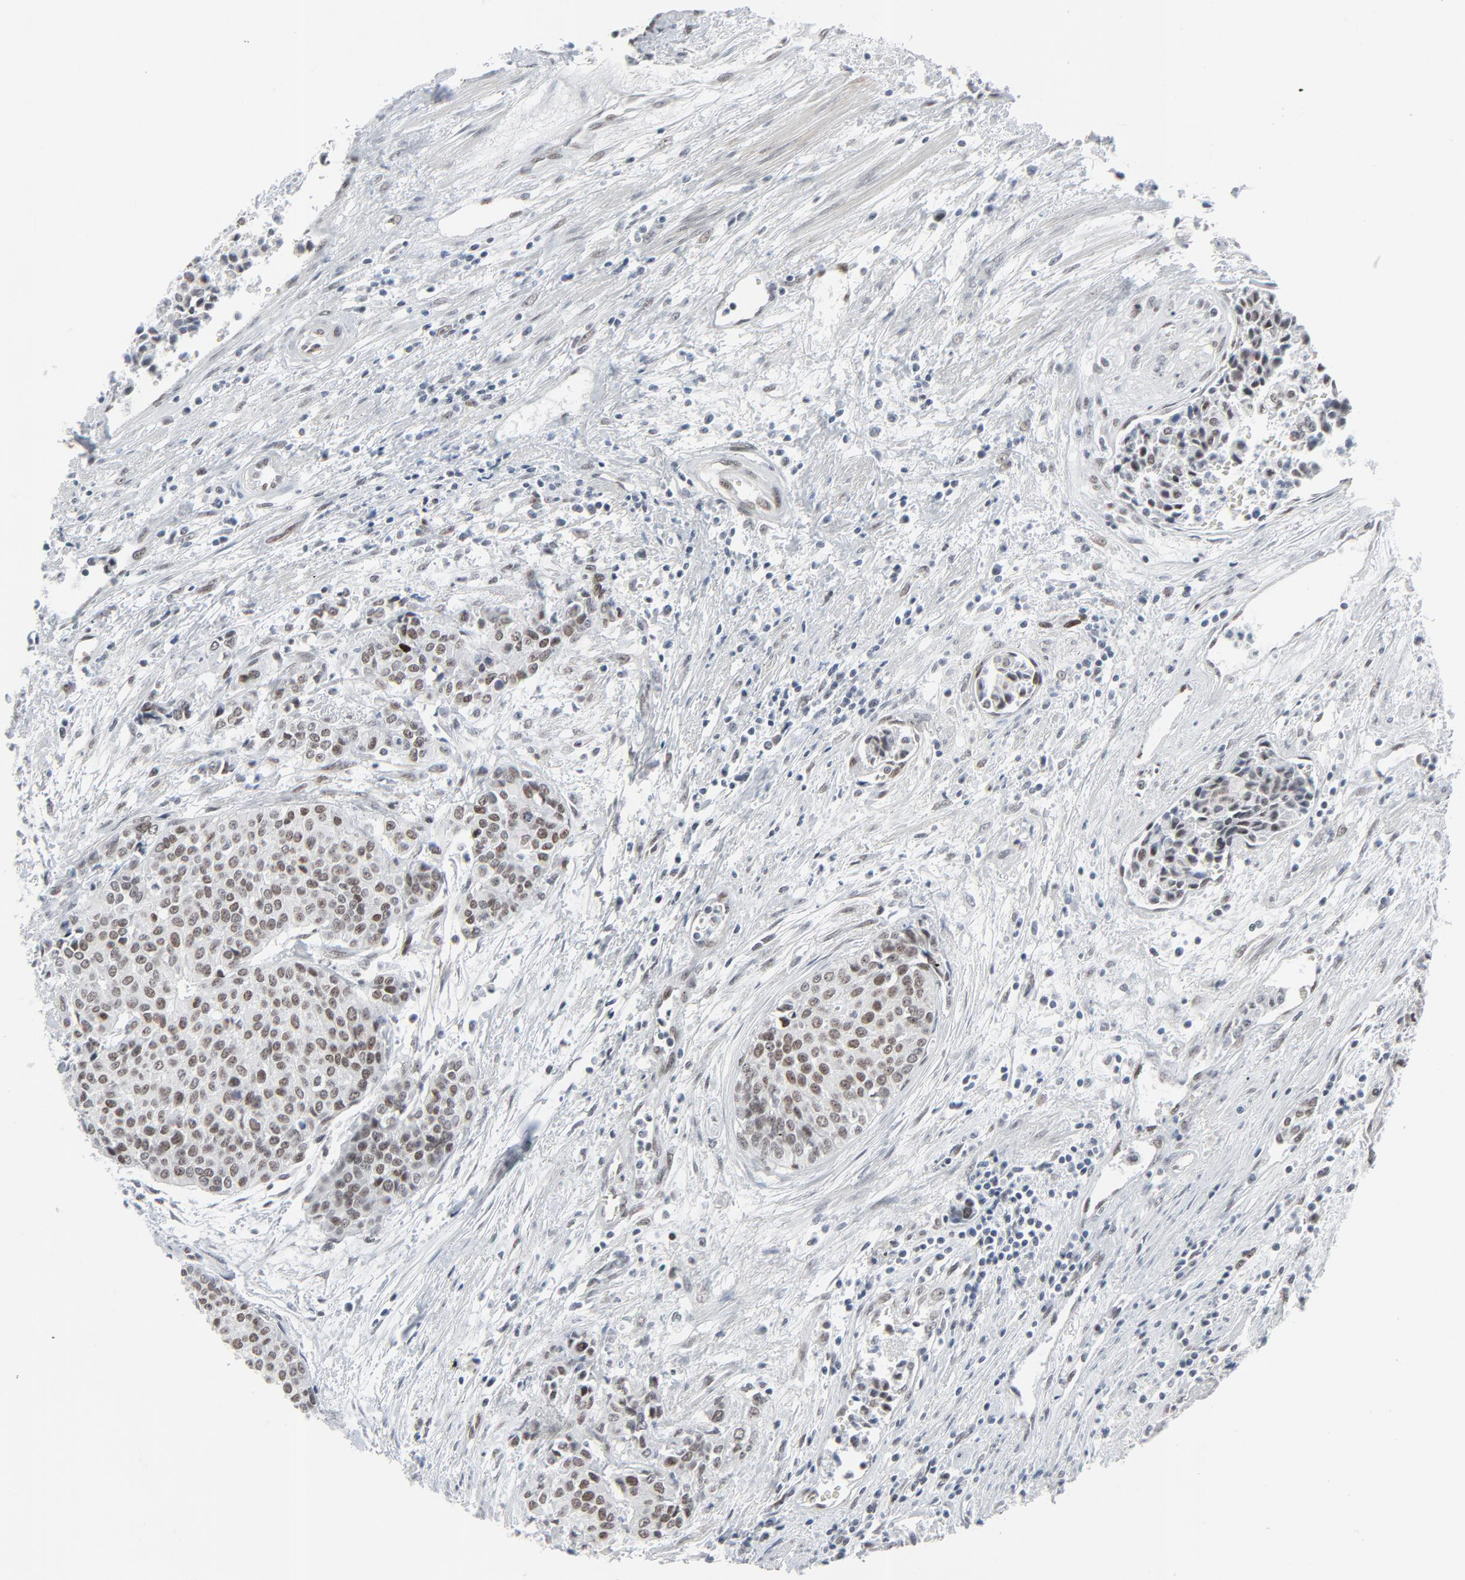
{"staining": {"intensity": "moderate", "quantity": "25%-75%", "location": "nuclear"}, "tissue": "urothelial cancer", "cell_type": "Tumor cells", "image_type": "cancer", "snomed": [{"axis": "morphology", "description": "Urothelial carcinoma, Low grade"}, {"axis": "topography", "description": "Urinary bladder"}], "caption": "A micrograph of human low-grade urothelial carcinoma stained for a protein reveals moderate nuclear brown staining in tumor cells.", "gene": "FBXO28", "patient": {"sex": "female", "age": 73}}